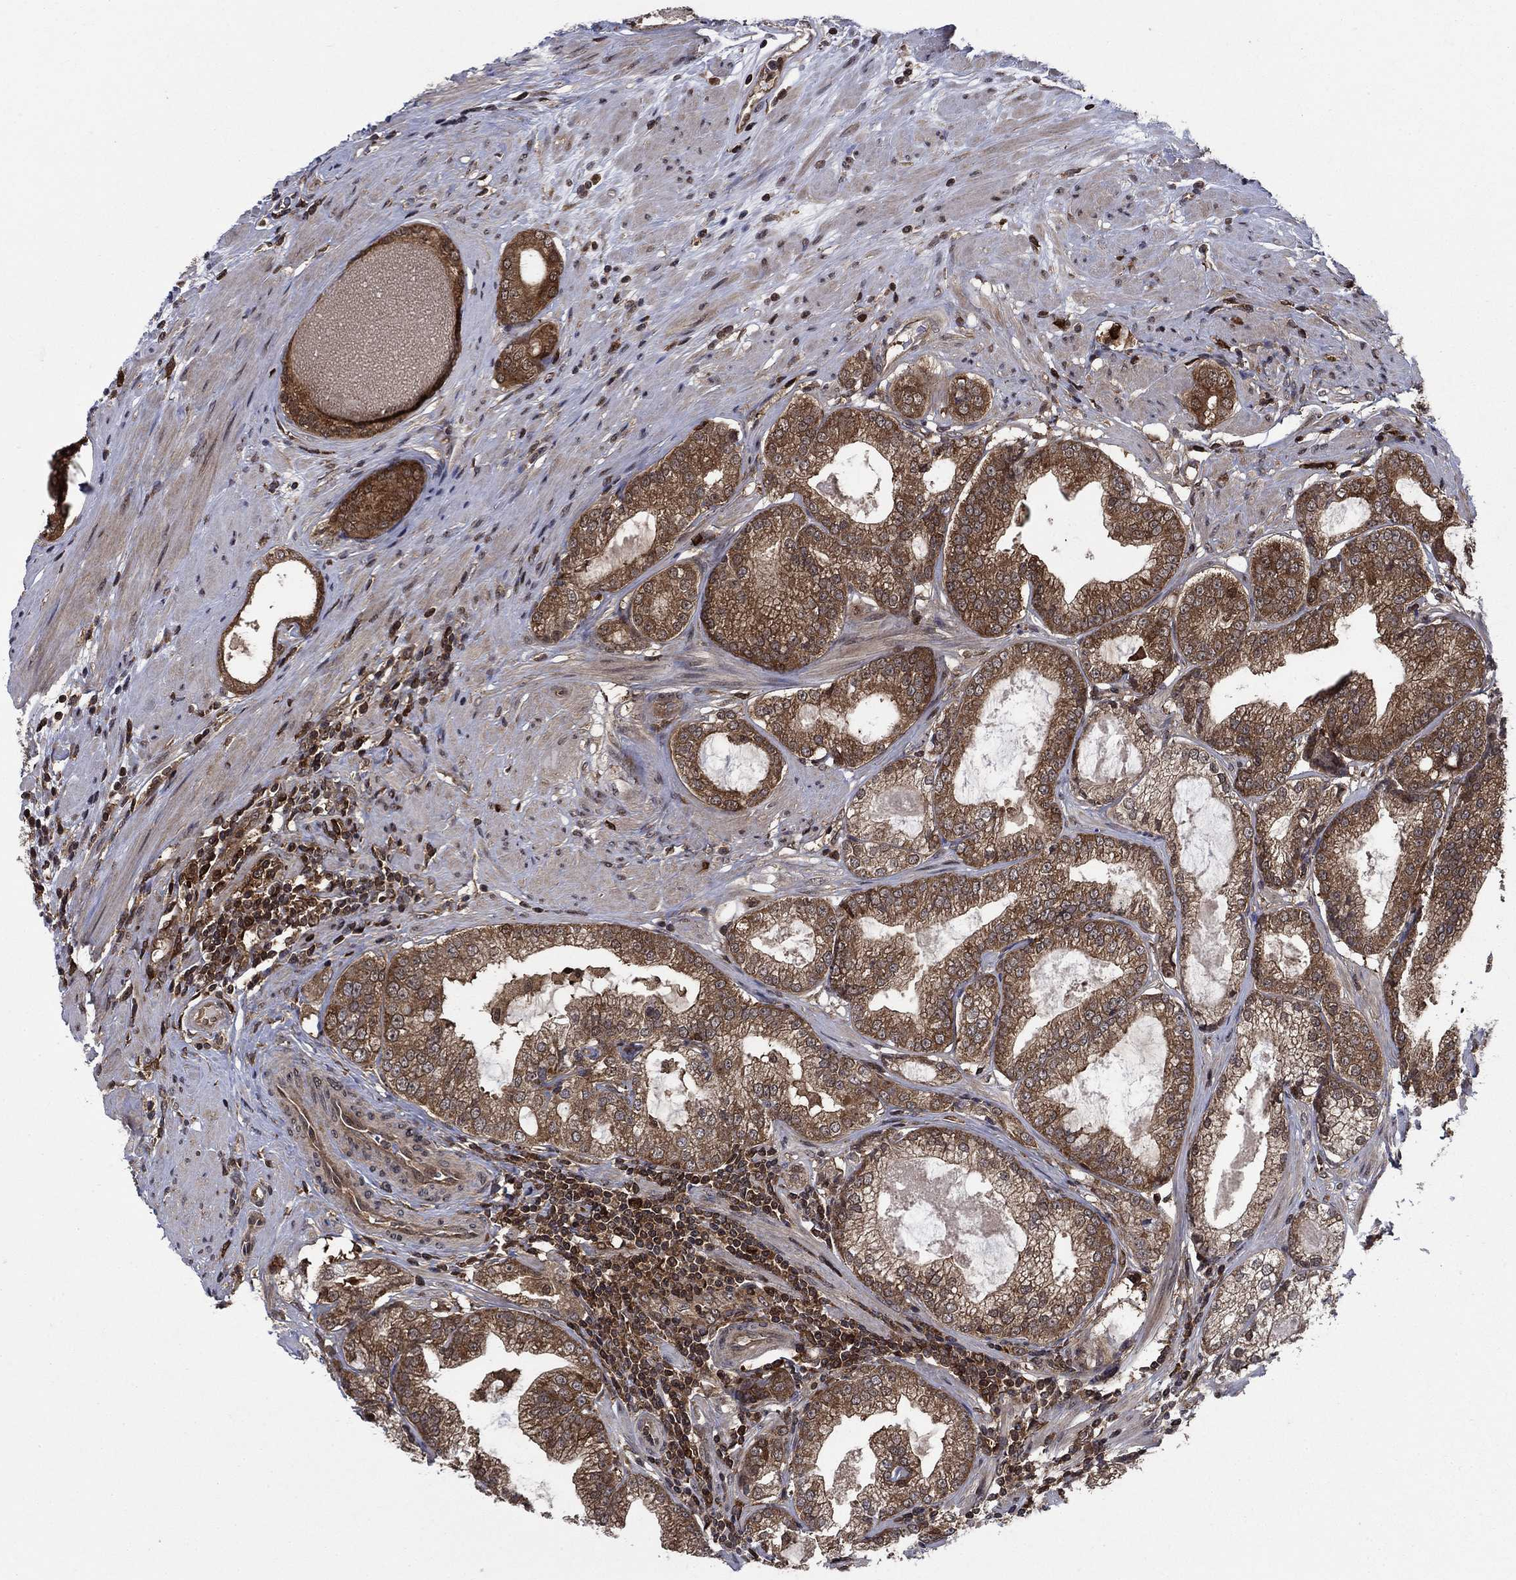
{"staining": {"intensity": "strong", "quantity": ">75%", "location": "cytoplasmic/membranous"}, "tissue": "prostate cancer", "cell_type": "Tumor cells", "image_type": "cancer", "snomed": [{"axis": "morphology", "description": "Adenocarcinoma, High grade"}, {"axis": "topography", "description": "Prostate and seminal vesicle, NOS"}], "caption": "A high amount of strong cytoplasmic/membranous expression is present in approximately >75% of tumor cells in prostate adenocarcinoma (high-grade) tissue. Immunohistochemistry stains the protein of interest in brown and the nuclei are stained blue.", "gene": "CACYBP", "patient": {"sex": "male", "age": 62}}